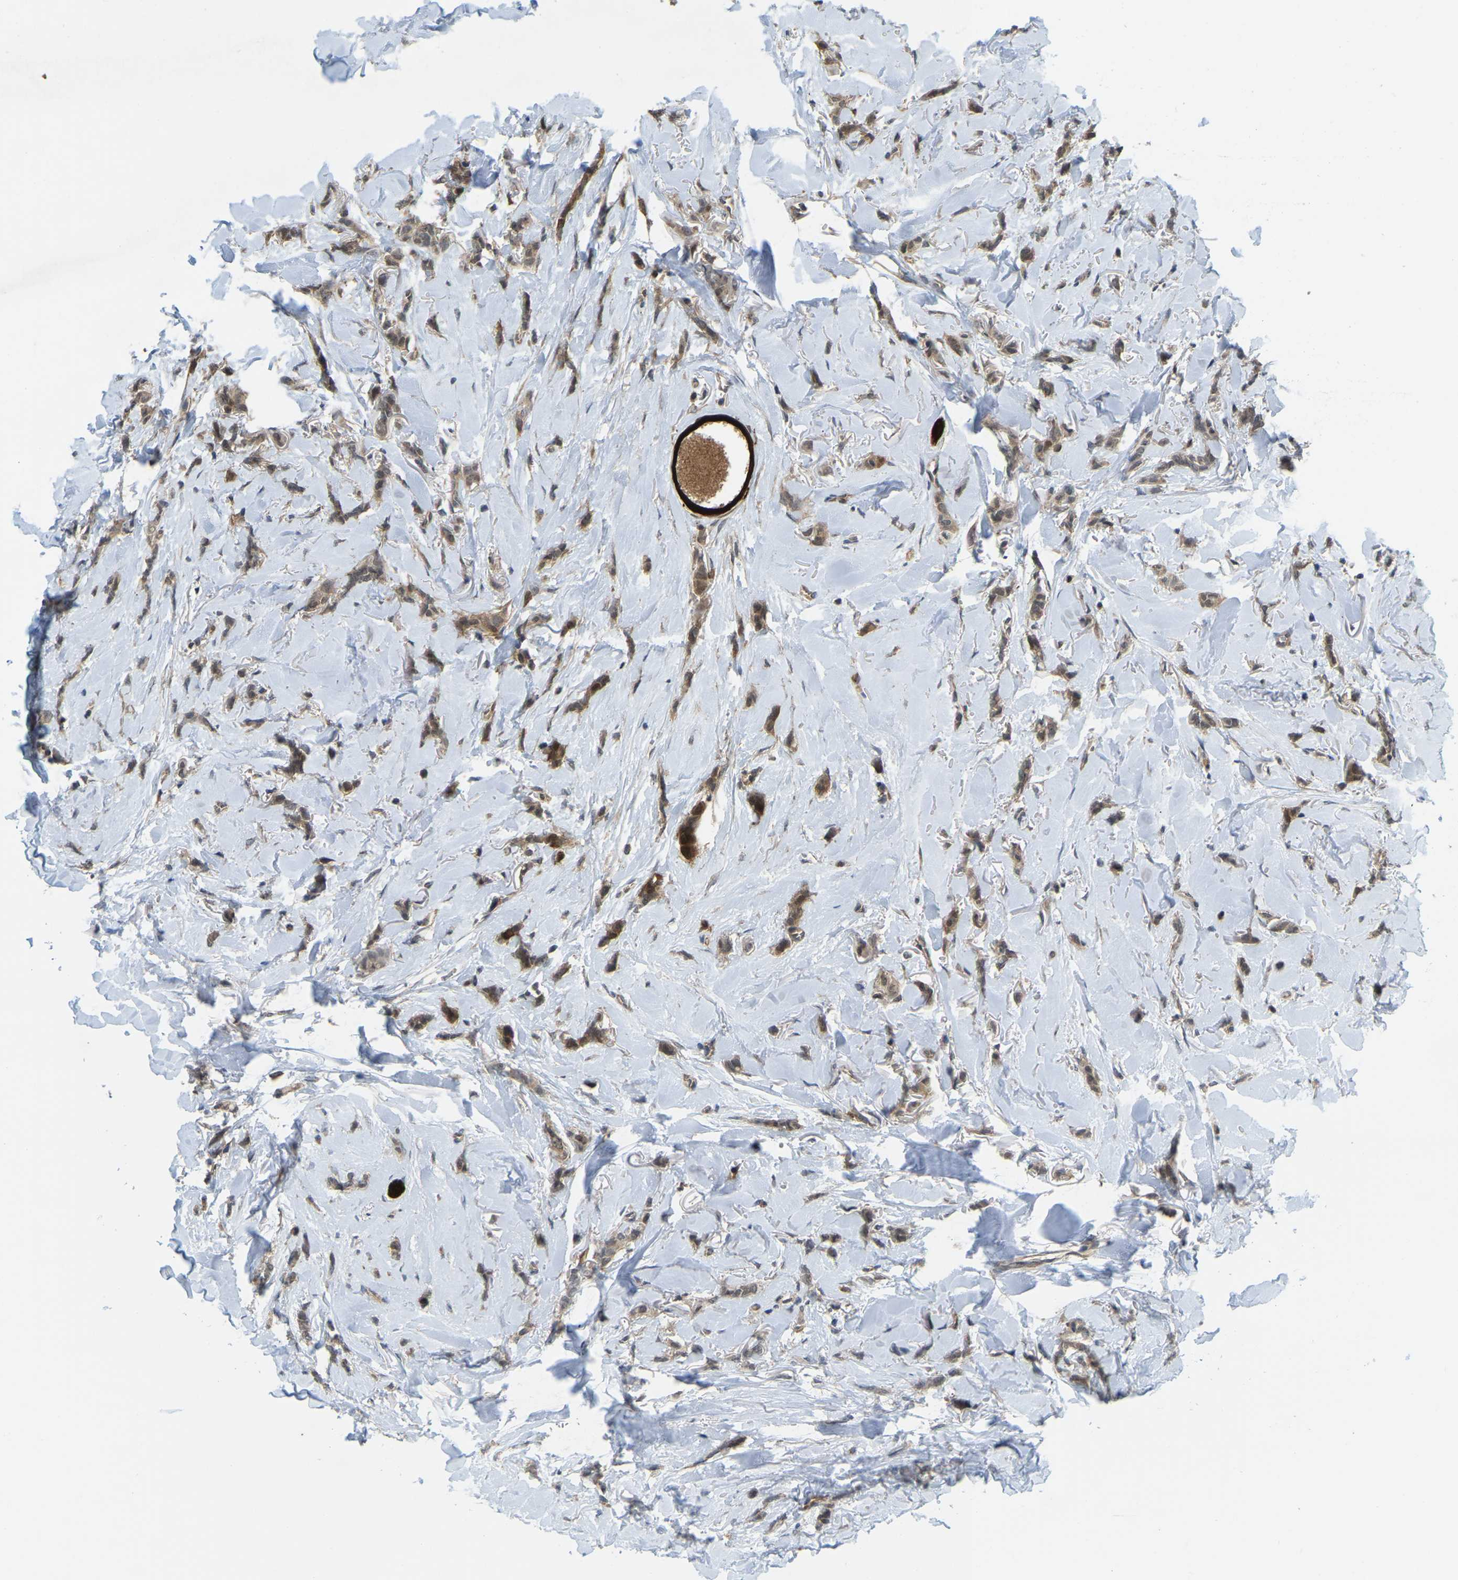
{"staining": {"intensity": "moderate", "quantity": ">75%", "location": "cytoplasmic/membranous"}, "tissue": "breast cancer", "cell_type": "Tumor cells", "image_type": "cancer", "snomed": [{"axis": "morphology", "description": "Lobular carcinoma"}, {"axis": "topography", "description": "Skin"}, {"axis": "topography", "description": "Breast"}], "caption": "Immunohistochemistry (IHC) staining of breast cancer (lobular carcinoma), which reveals medium levels of moderate cytoplasmic/membranous staining in approximately >75% of tumor cells indicating moderate cytoplasmic/membranous protein staining. The staining was performed using DAB (3,3'-diaminobenzidine) (brown) for protein detection and nuclei were counterstained in hematoxylin (blue).", "gene": "SERPINB5", "patient": {"sex": "female", "age": 46}}